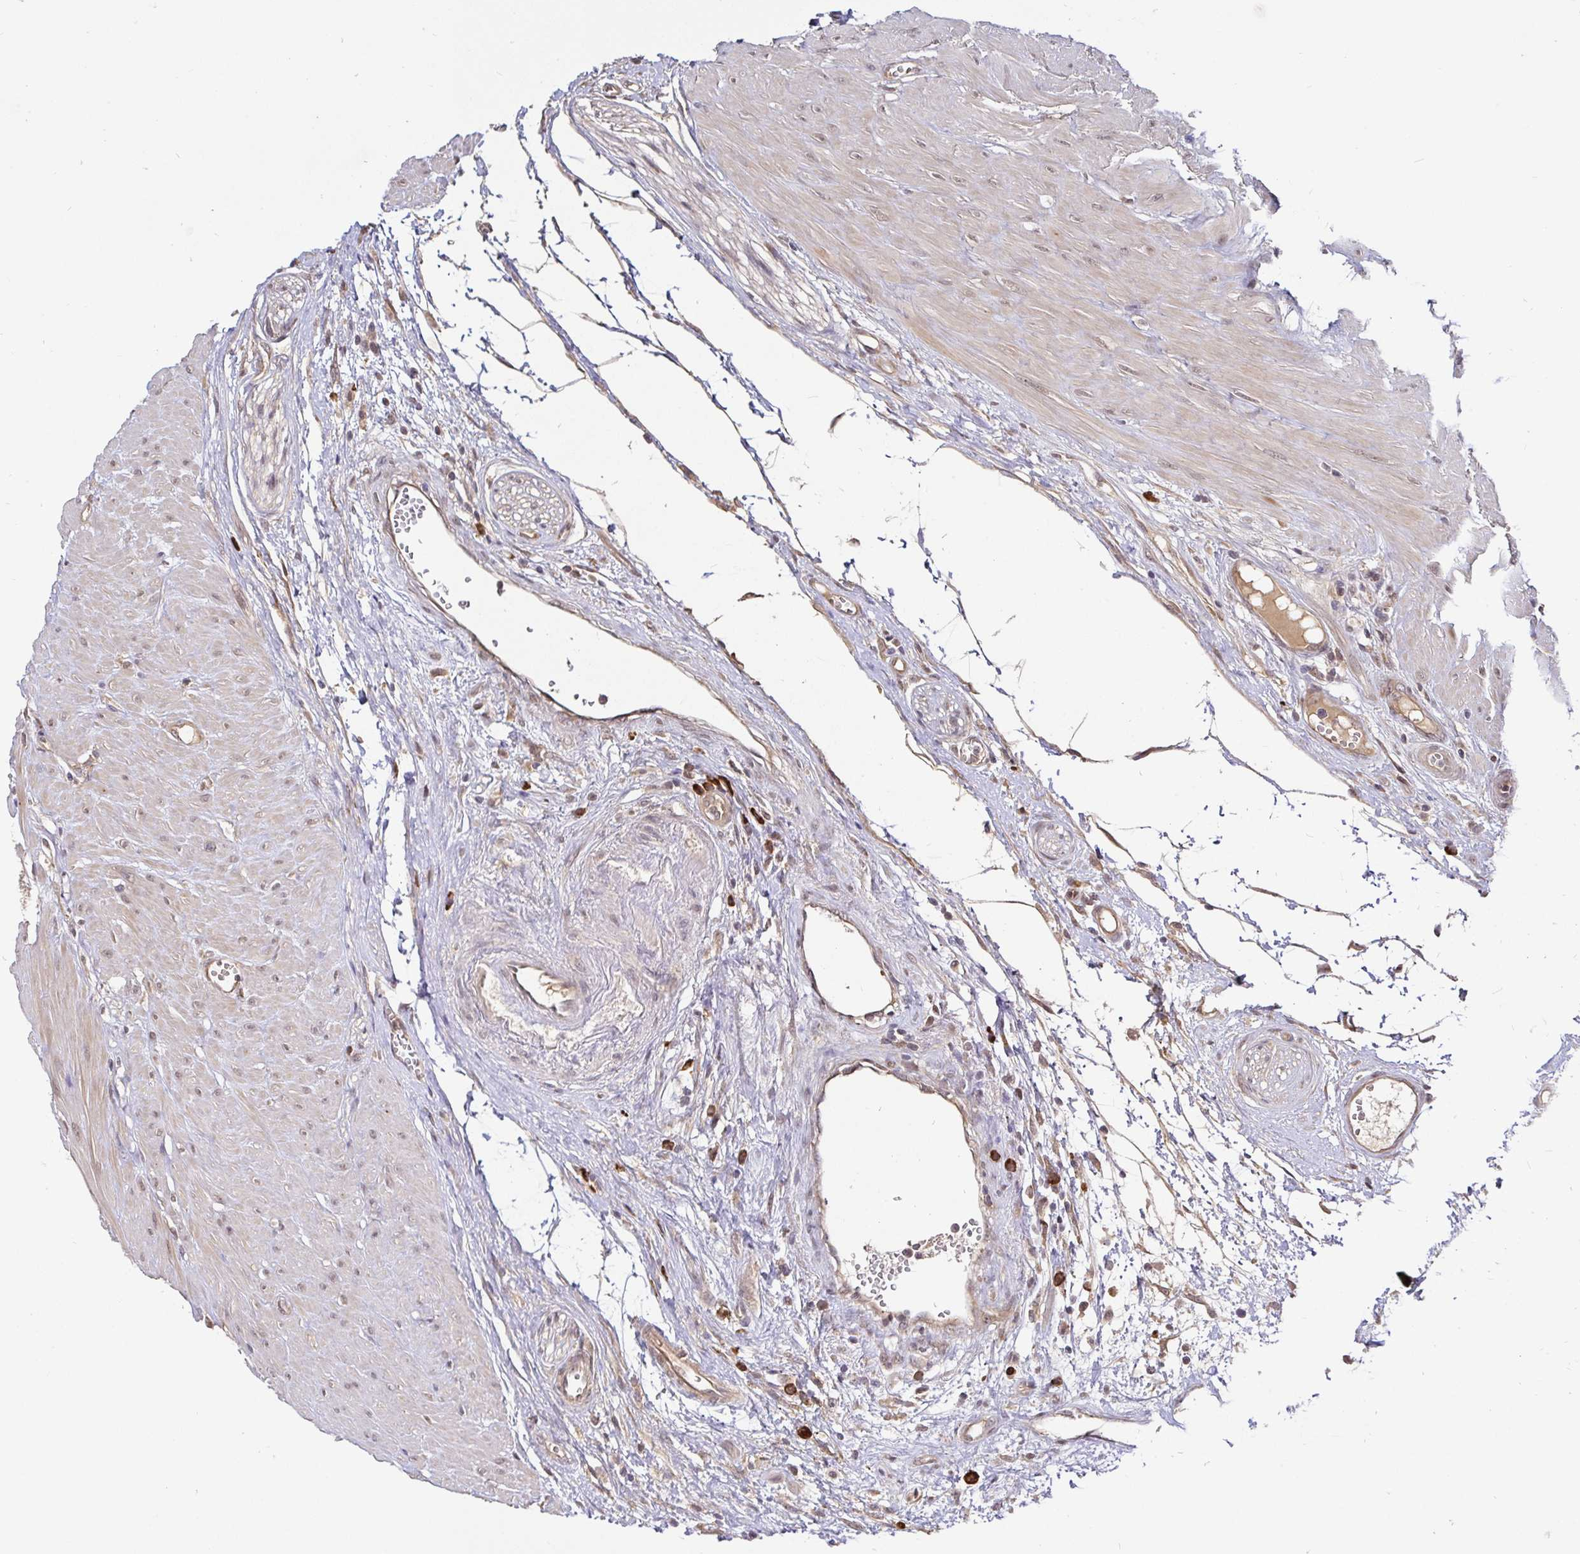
{"staining": {"intensity": "moderate", "quantity": "25%-75%", "location": "cytoplasmic/membranous,nuclear"}, "tissue": "seminal vesicle", "cell_type": "Glandular cells", "image_type": "normal", "snomed": [{"axis": "morphology", "description": "Normal tissue, NOS"}, {"axis": "topography", "description": "Seminal veicle"}], "caption": "This is a photomicrograph of immunohistochemistry (IHC) staining of unremarkable seminal vesicle, which shows moderate expression in the cytoplasmic/membranous,nuclear of glandular cells.", "gene": "LMO4", "patient": {"sex": "male", "age": 76}}